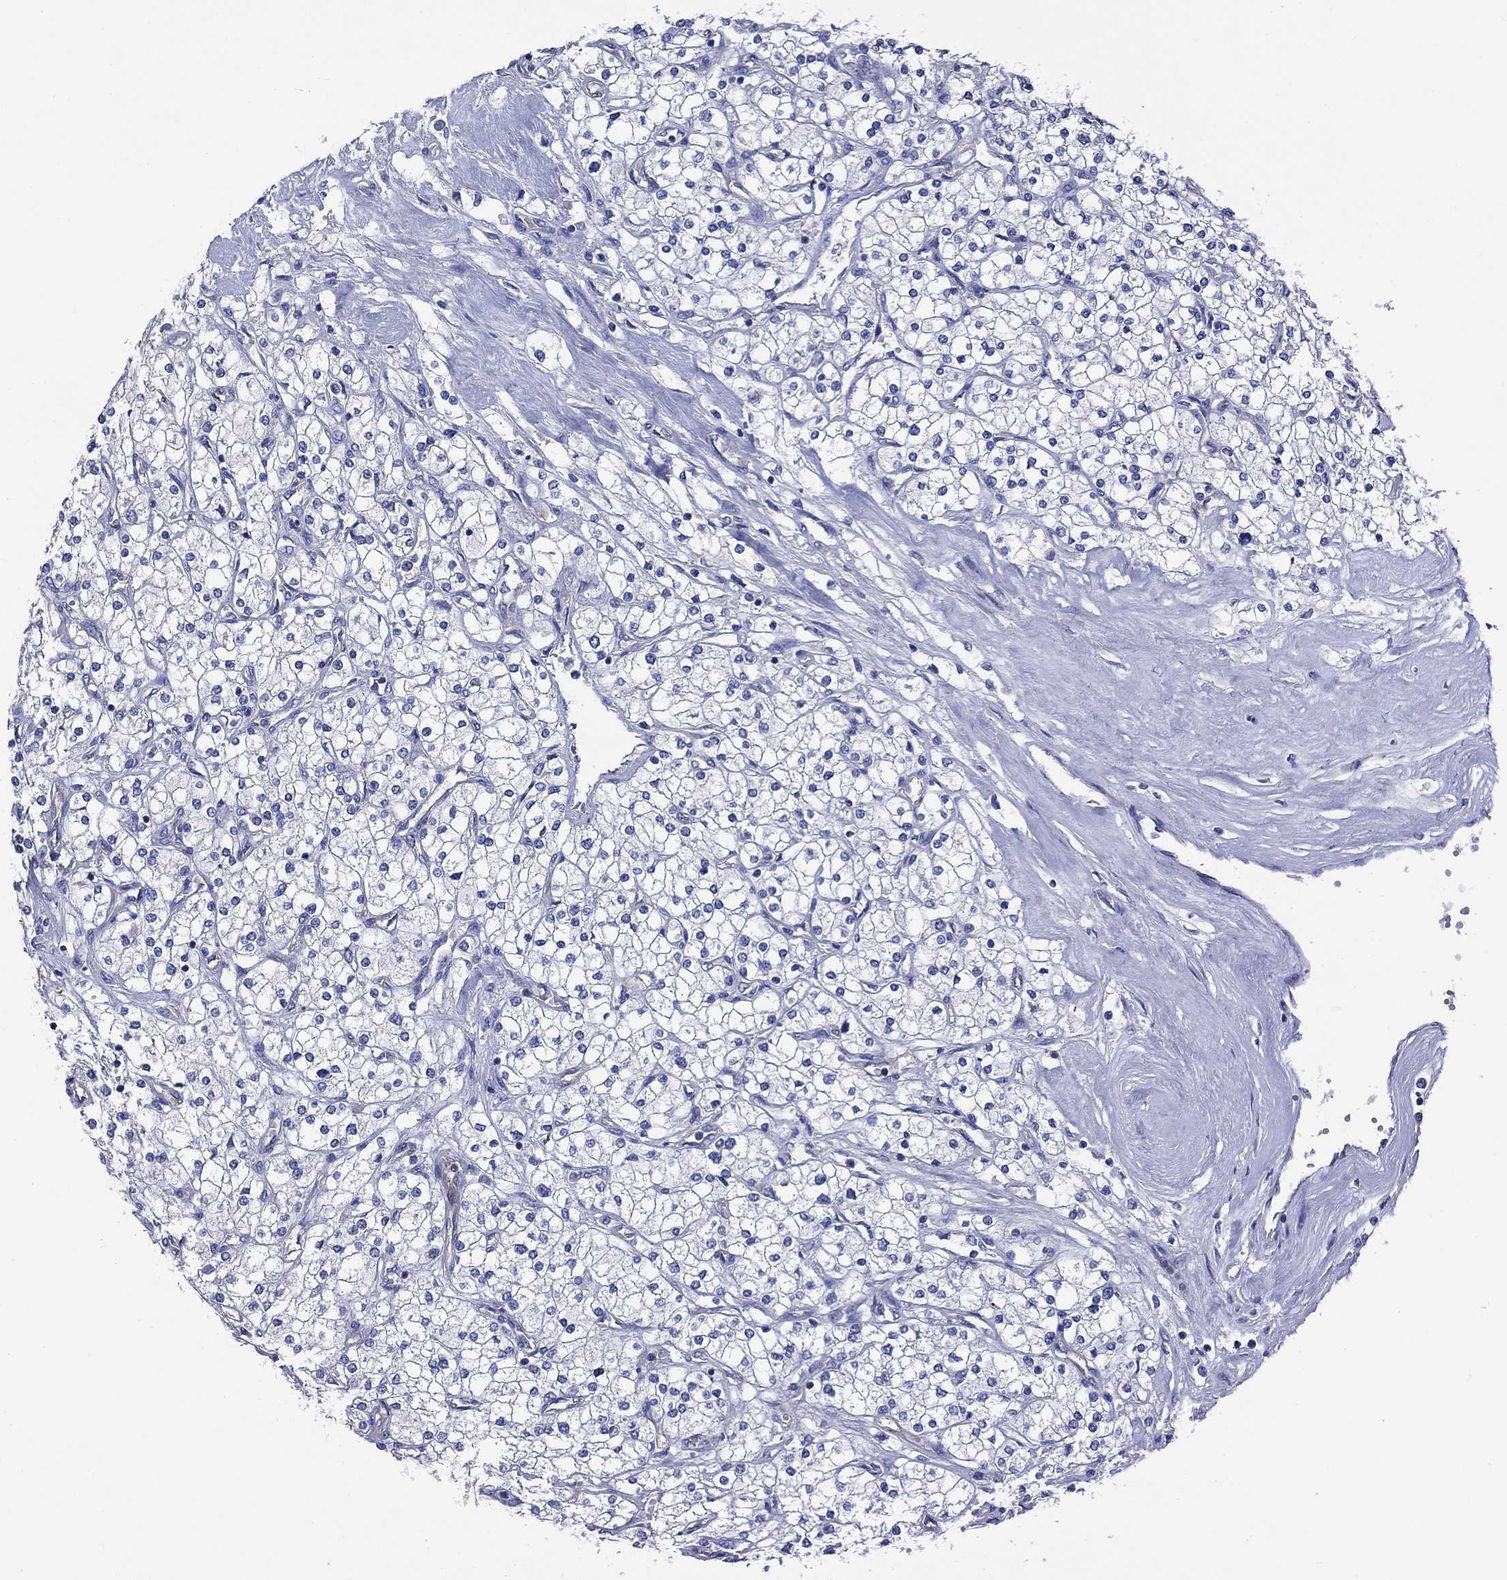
{"staining": {"intensity": "negative", "quantity": "none", "location": "none"}, "tissue": "renal cancer", "cell_type": "Tumor cells", "image_type": "cancer", "snomed": [{"axis": "morphology", "description": "Adenocarcinoma, NOS"}, {"axis": "topography", "description": "Kidney"}], "caption": "IHC of adenocarcinoma (renal) demonstrates no staining in tumor cells.", "gene": "CNDP1", "patient": {"sex": "male", "age": 80}}